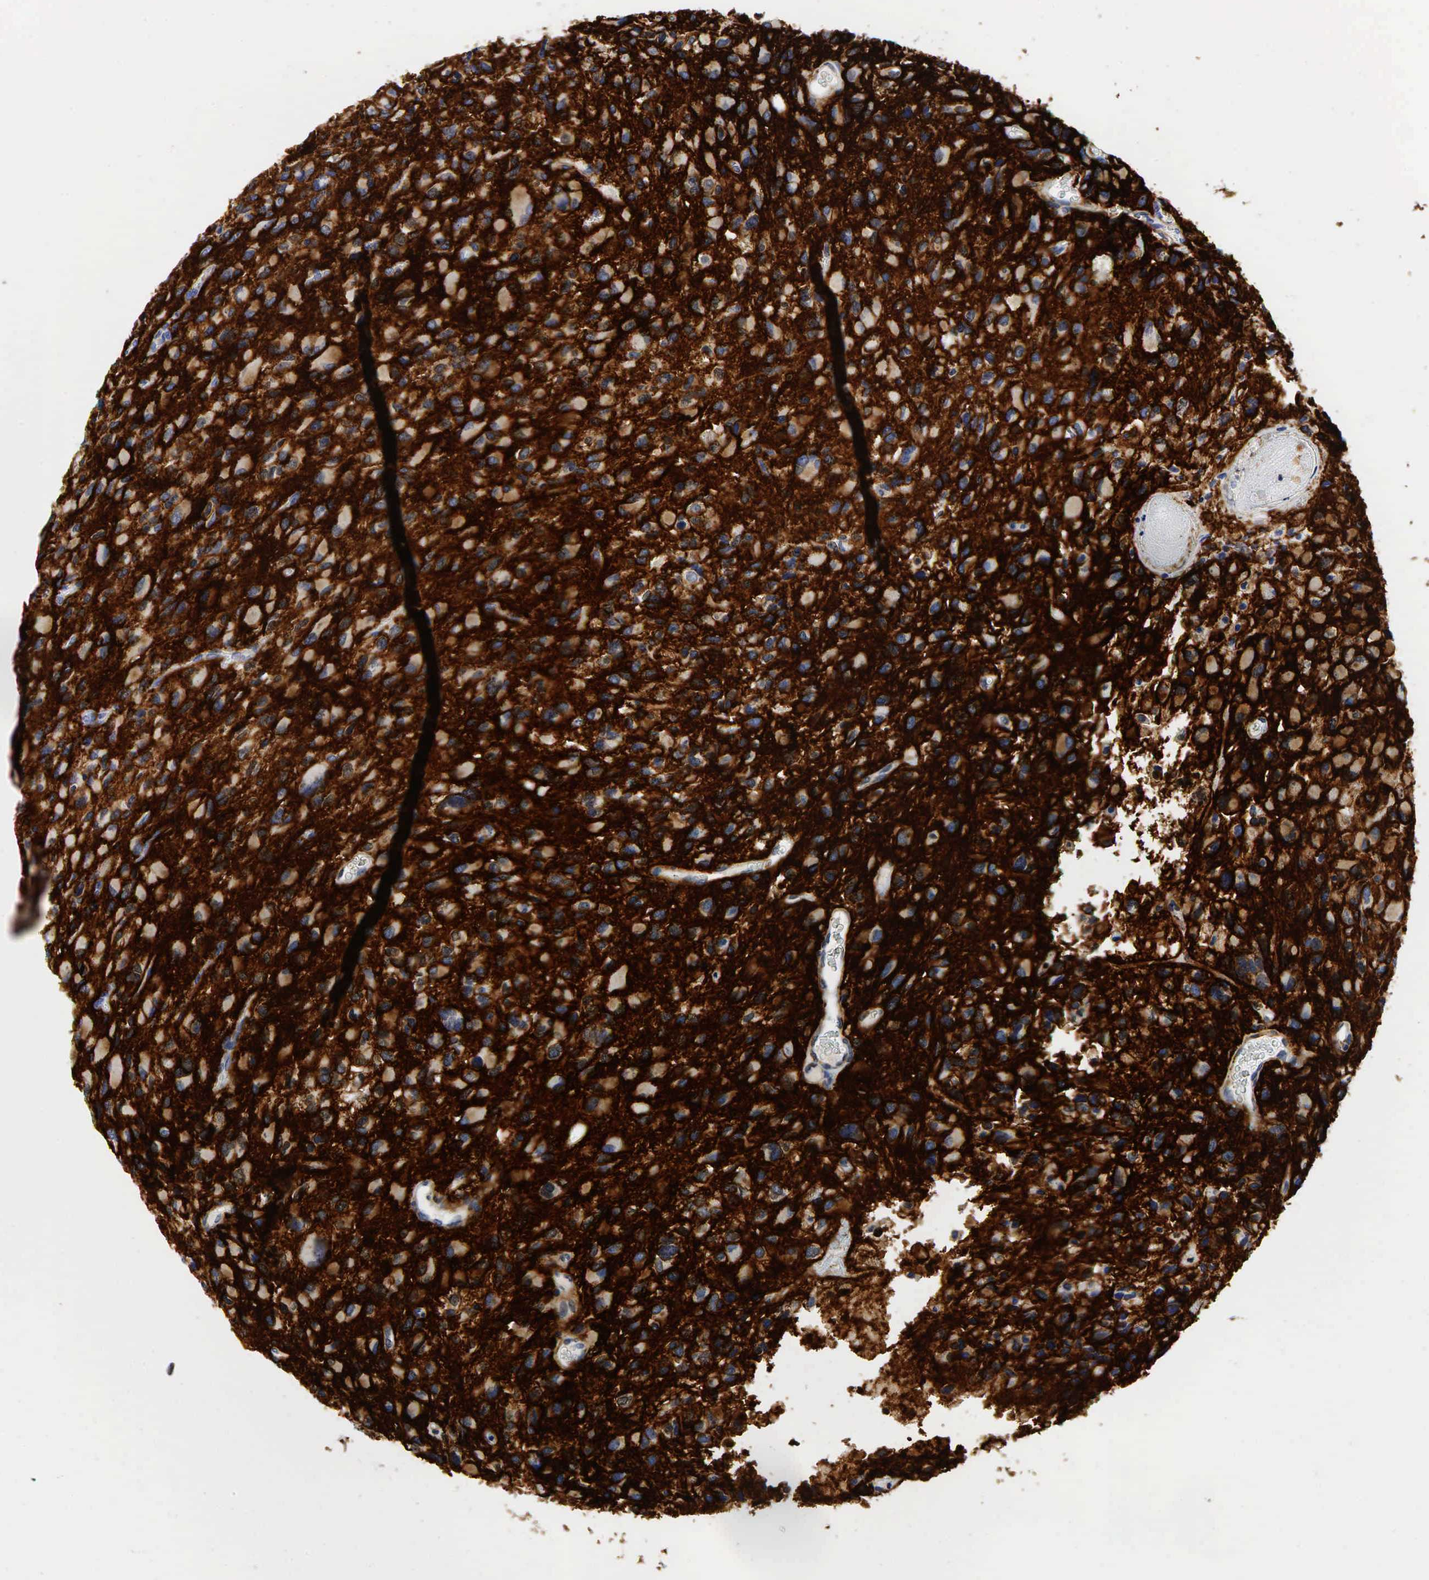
{"staining": {"intensity": "strong", "quantity": ">75%", "location": "cytoplasmic/membranous"}, "tissue": "glioma", "cell_type": "Tumor cells", "image_type": "cancer", "snomed": [{"axis": "morphology", "description": "Glioma, malignant, High grade"}, {"axis": "topography", "description": "Brain"}], "caption": "The image reveals immunohistochemical staining of malignant glioma (high-grade). There is strong cytoplasmic/membranous expression is present in approximately >75% of tumor cells. (DAB (3,3'-diaminobenzidine) IHC, brown staining for protein, blue staining for nuclei).", "gene": "CD44", "patient": {"sex": "male", "age": 69}}